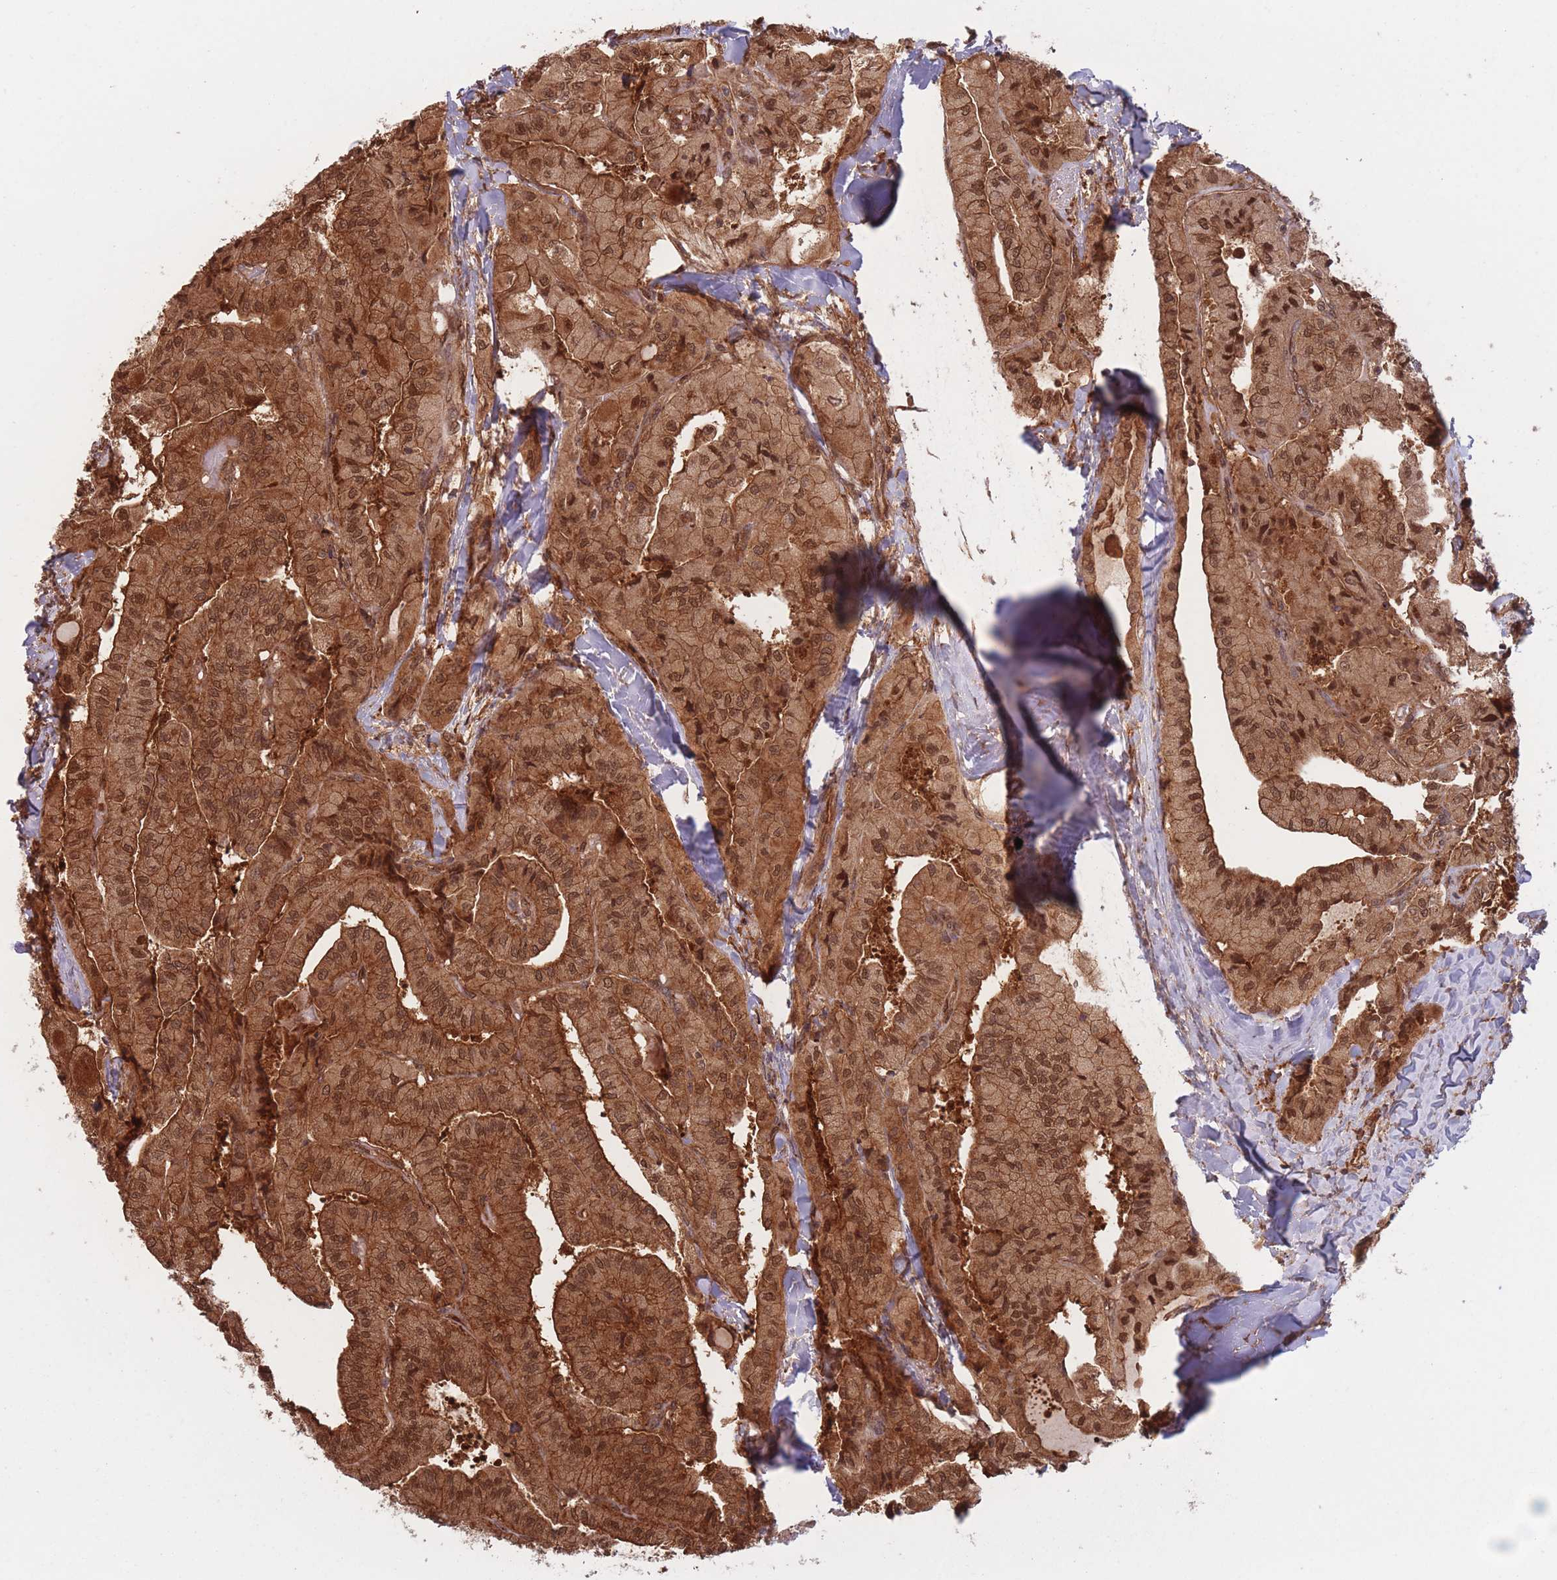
{"staining": {"intensity": "strong", "quantity": ">75%", "location": "cytoplasmic/membranous,nuclear"}, "tissue": "thyroid cancer", "cell_type": "Tumor cells", "image_type": "cancer", "snomed": [{"axis": "morphology", "description": "Normal tissue, NOS"}, {"axis": "morphology", "description": "Papillary adenocarcinoma, NOS"}, {"axis": "topography", "description": "Thyroid gland"}], "caption": "Immunohistochemistry (IHC) image of neoplastic tissue: human thyroid cancer (papillary adenocarcinoma) stained using immunohistochemistry displays high levels of strong protein expression localized specifically in the cytoplasmic/membranous and nuclear of tumor cells, appearing as a cytoplasmic/membranous and nuclear brown color.", "gene": "PODXL2", "patient": {"sex": "female", "age": 59}}